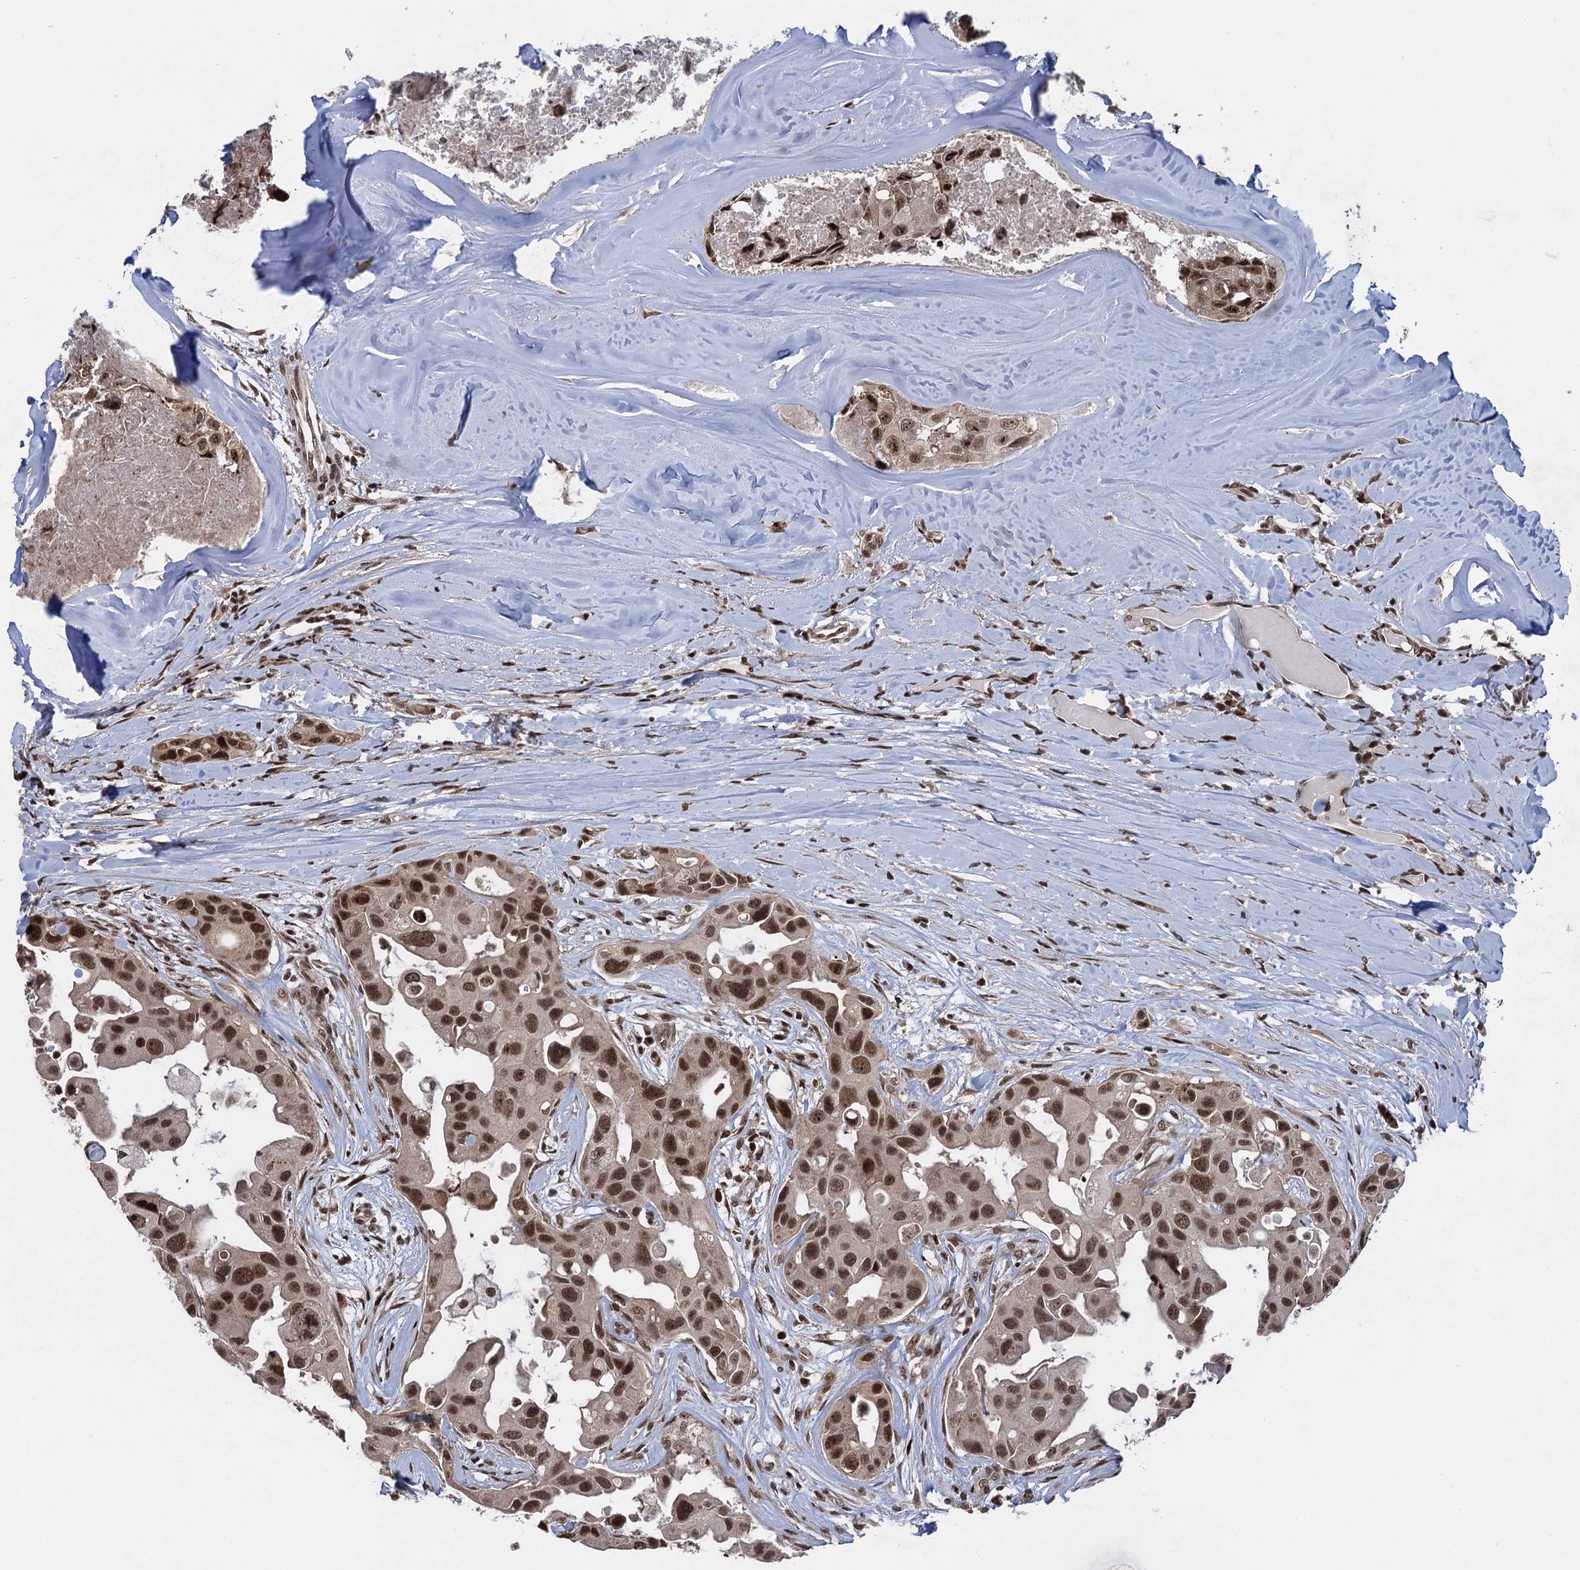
{"staining": {"intensity": "strong", "quantity": ">75%", "location": "cytoplasmic/membranous,nuclear"}, "tissue": "head and neck cancer", "cell_type": "Tumor cells", "image_type": "cancer", "snomed": [{"axis": "morphology", "description": "Adenocarcinoma, NOS"}, {"axis": "morphology", "description": "Adenocarcinoma, metastatic, NOS"}, {"axis": "topography", "description": "Head-Neck"}], "caption": "This image exhibits IHC staining of head and neck cancer (adenocarcinoma), with high strong cytoplasmic/membranous and nuclear positivity in approximately >75% of tumor cells.", "gene": "ZNF169", "patient": {"sex": "male", "age": 75}}